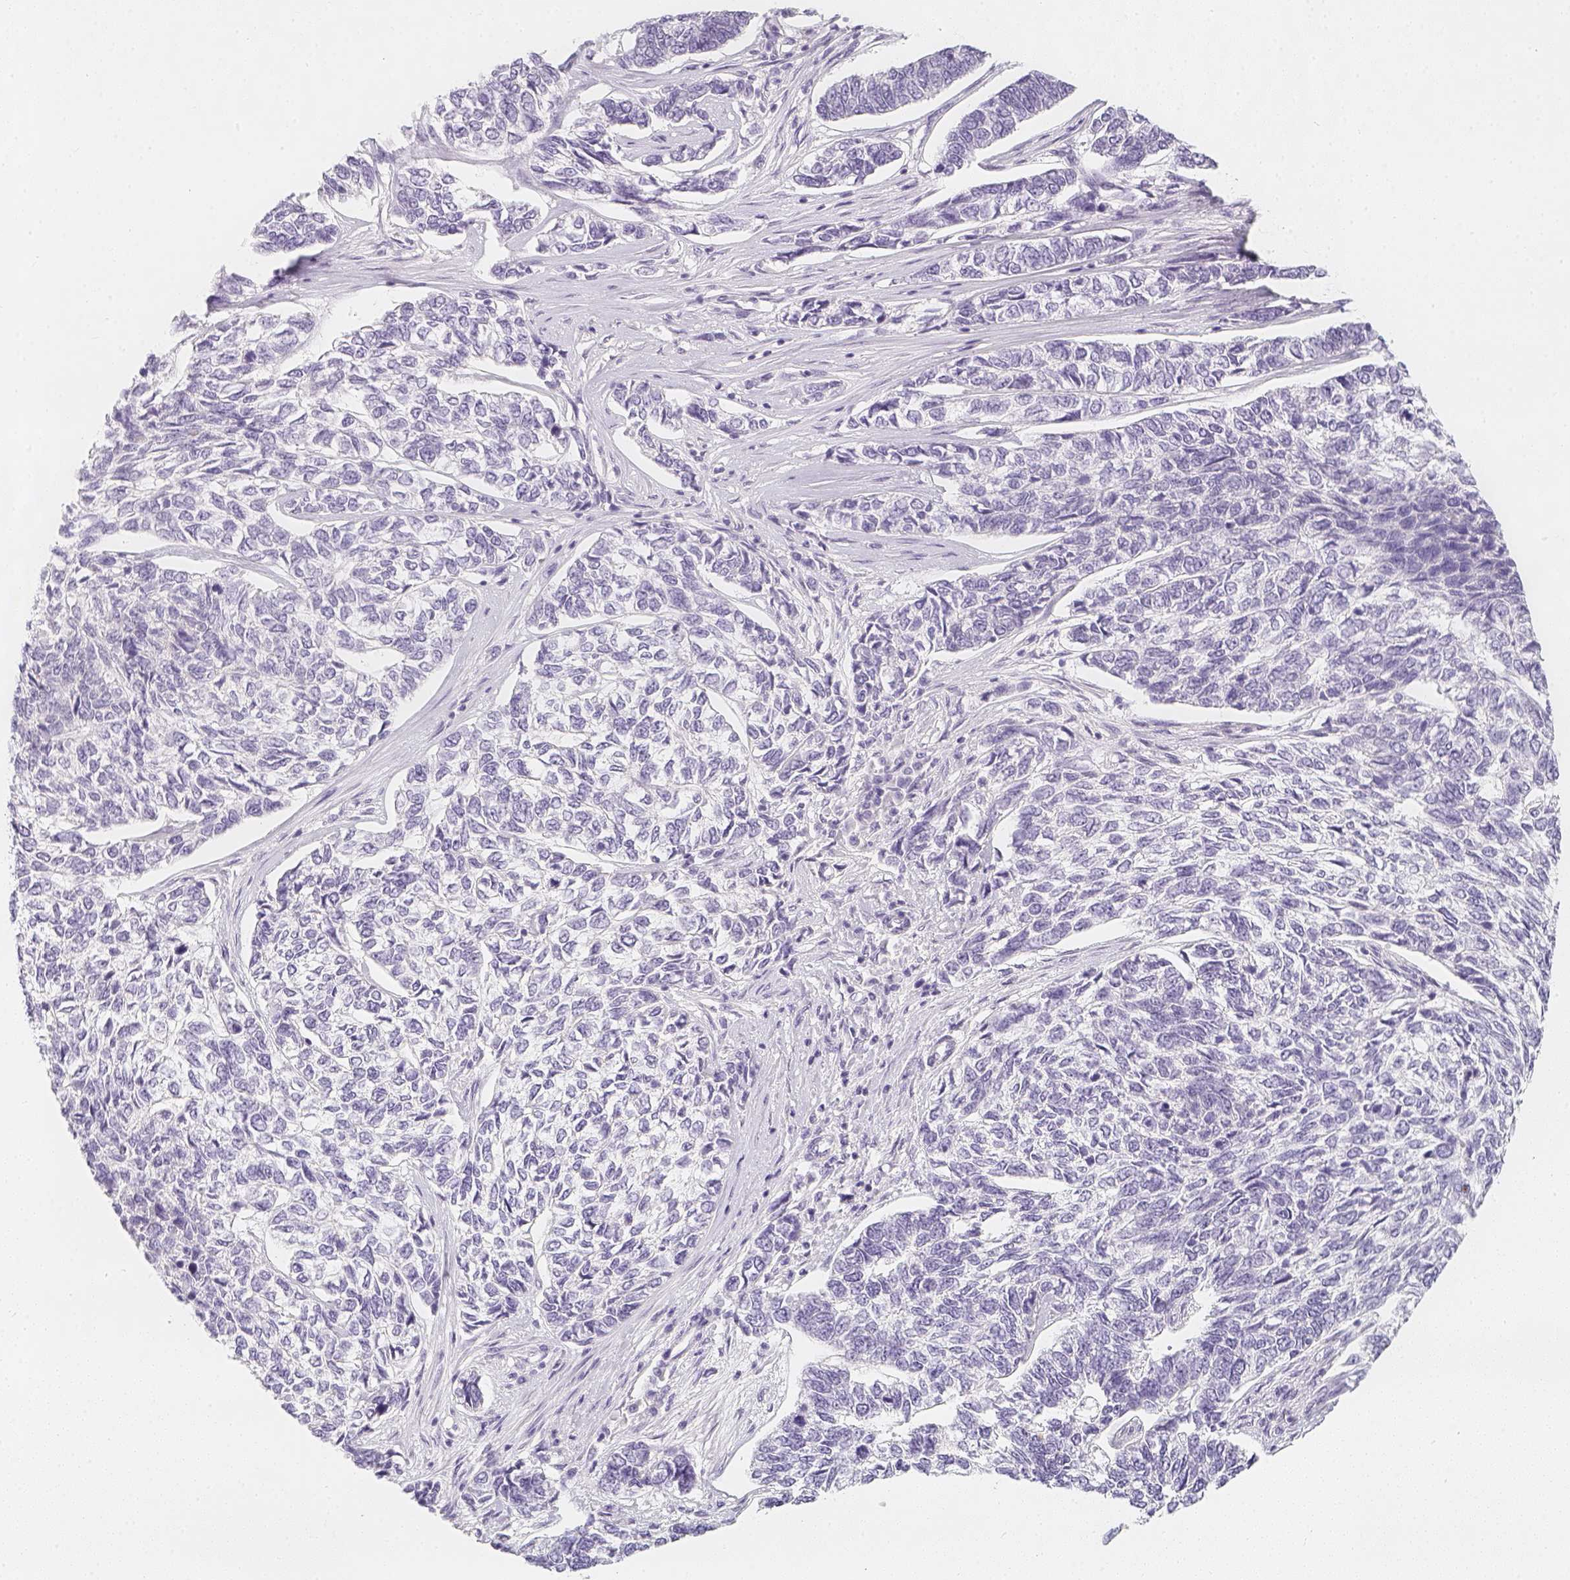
{"staining": {"intensity": "negative", "quantity": "none", "location": "none"}, "tissue": "skin cancer", "cell_type": "Tumor cells", "image_type": "cancer", "snomed": [{"axis": "morphology", "description": "Basal cell carcinoma"}, {"axis": "topography", "description": "Skin"}], "caption": "Skin cancer stained for a protein using immunohistochemistry (IHC) displays no expression tumor cells.", "gene": "SLC18A1", "patient": {"sex": "female", "age": 65}}